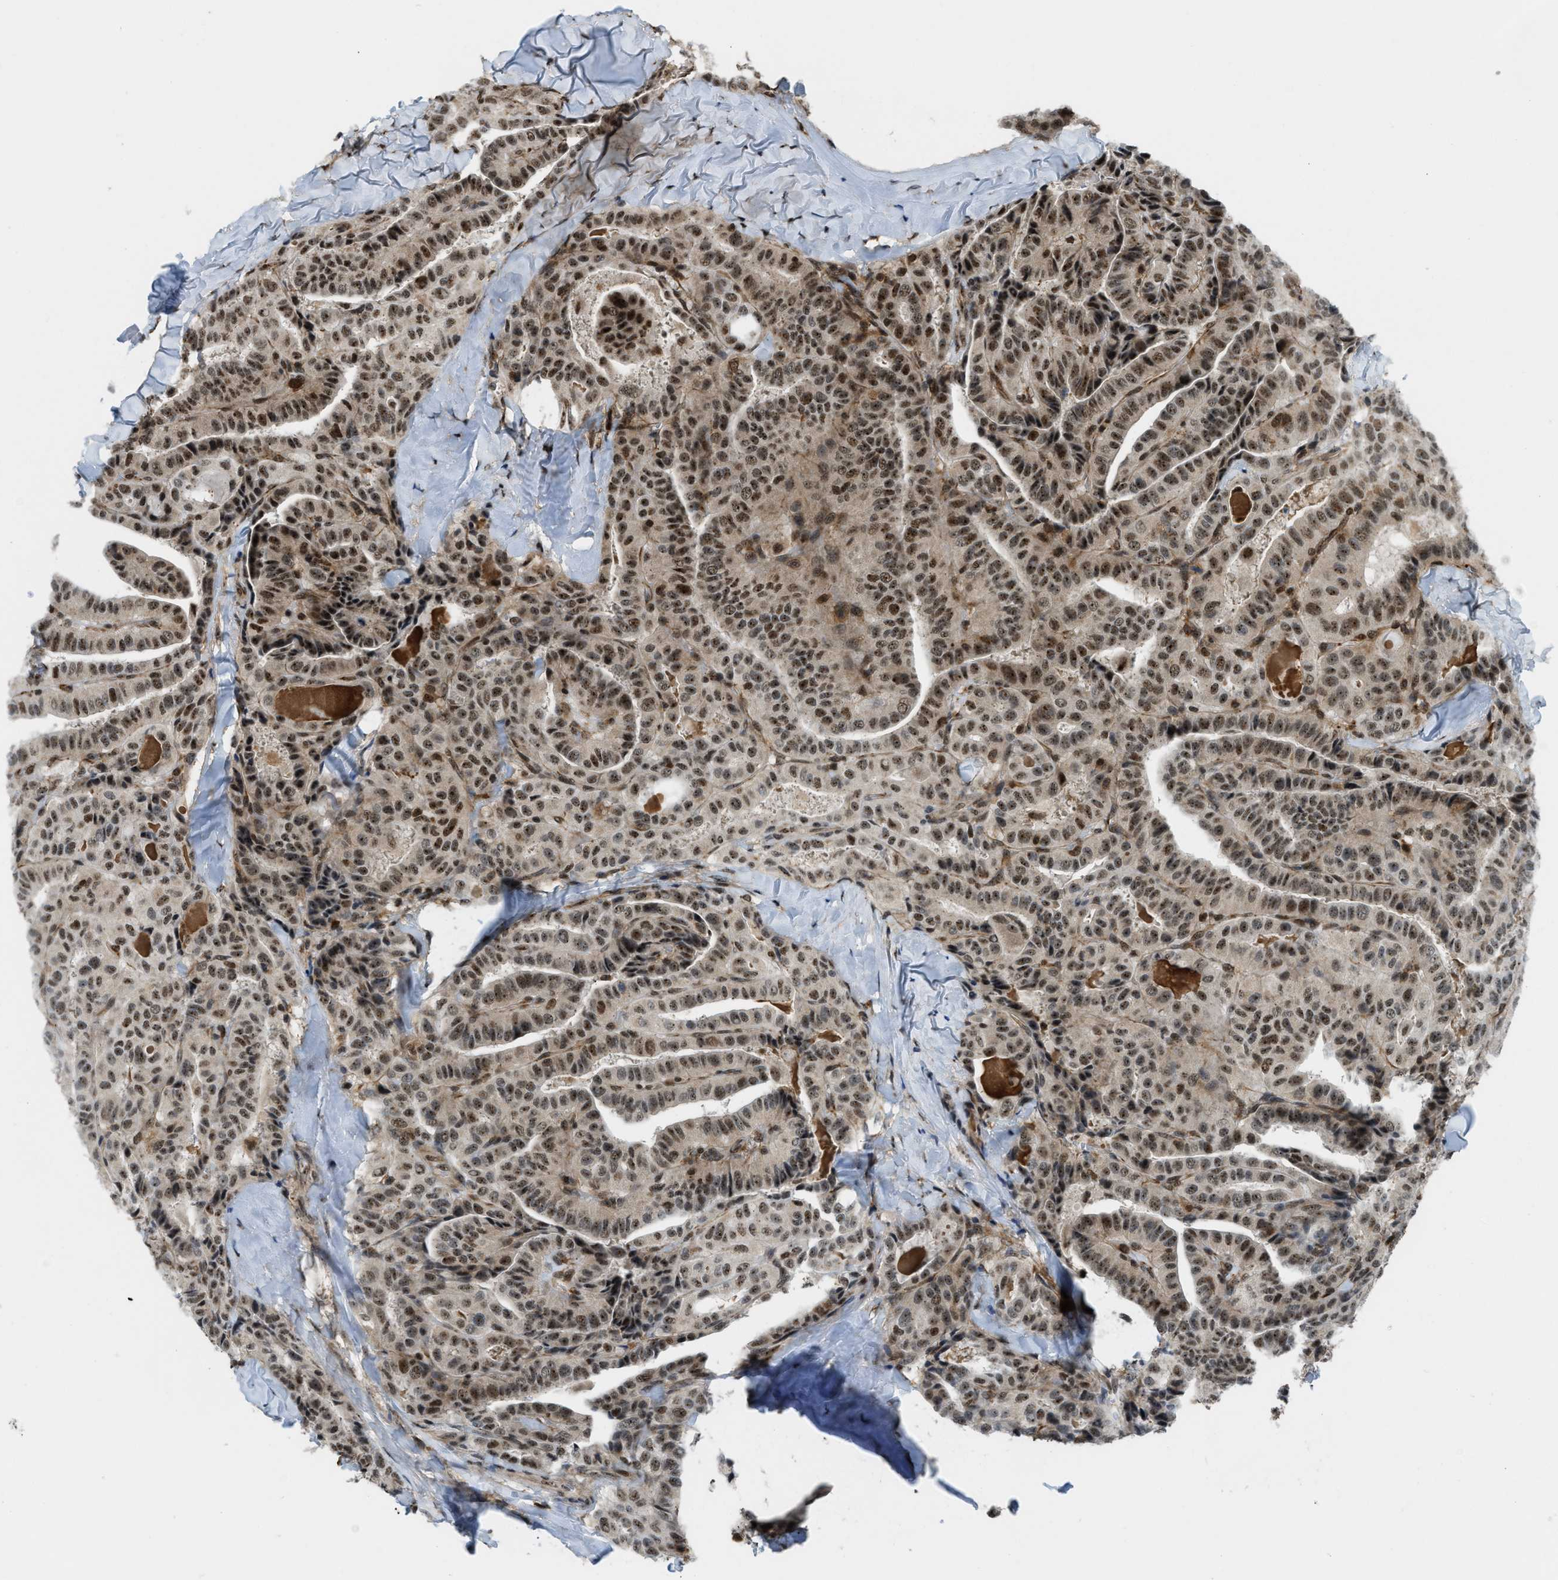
{"staining": {"intensity": "moderate", "quantity": ">75%", "location": "nuclear"}, "tissue": "thyroid cancer", "cell_type": "Tumor cells", "image_type": "cancer", "snomed": [{"axis": "morphology", "description": "Papillary adenocarcinoma, NOS"}, {"axis": "topography", "description": "Thyroid gland"}], "caption": "Tumor cells reveal medium levels of moderate nuclear staining in about >75% of cells in human papillary adenocarcinoma (thyroid).", "gene": "E2F1", "patient": {"sex": "male", "age": 77}}